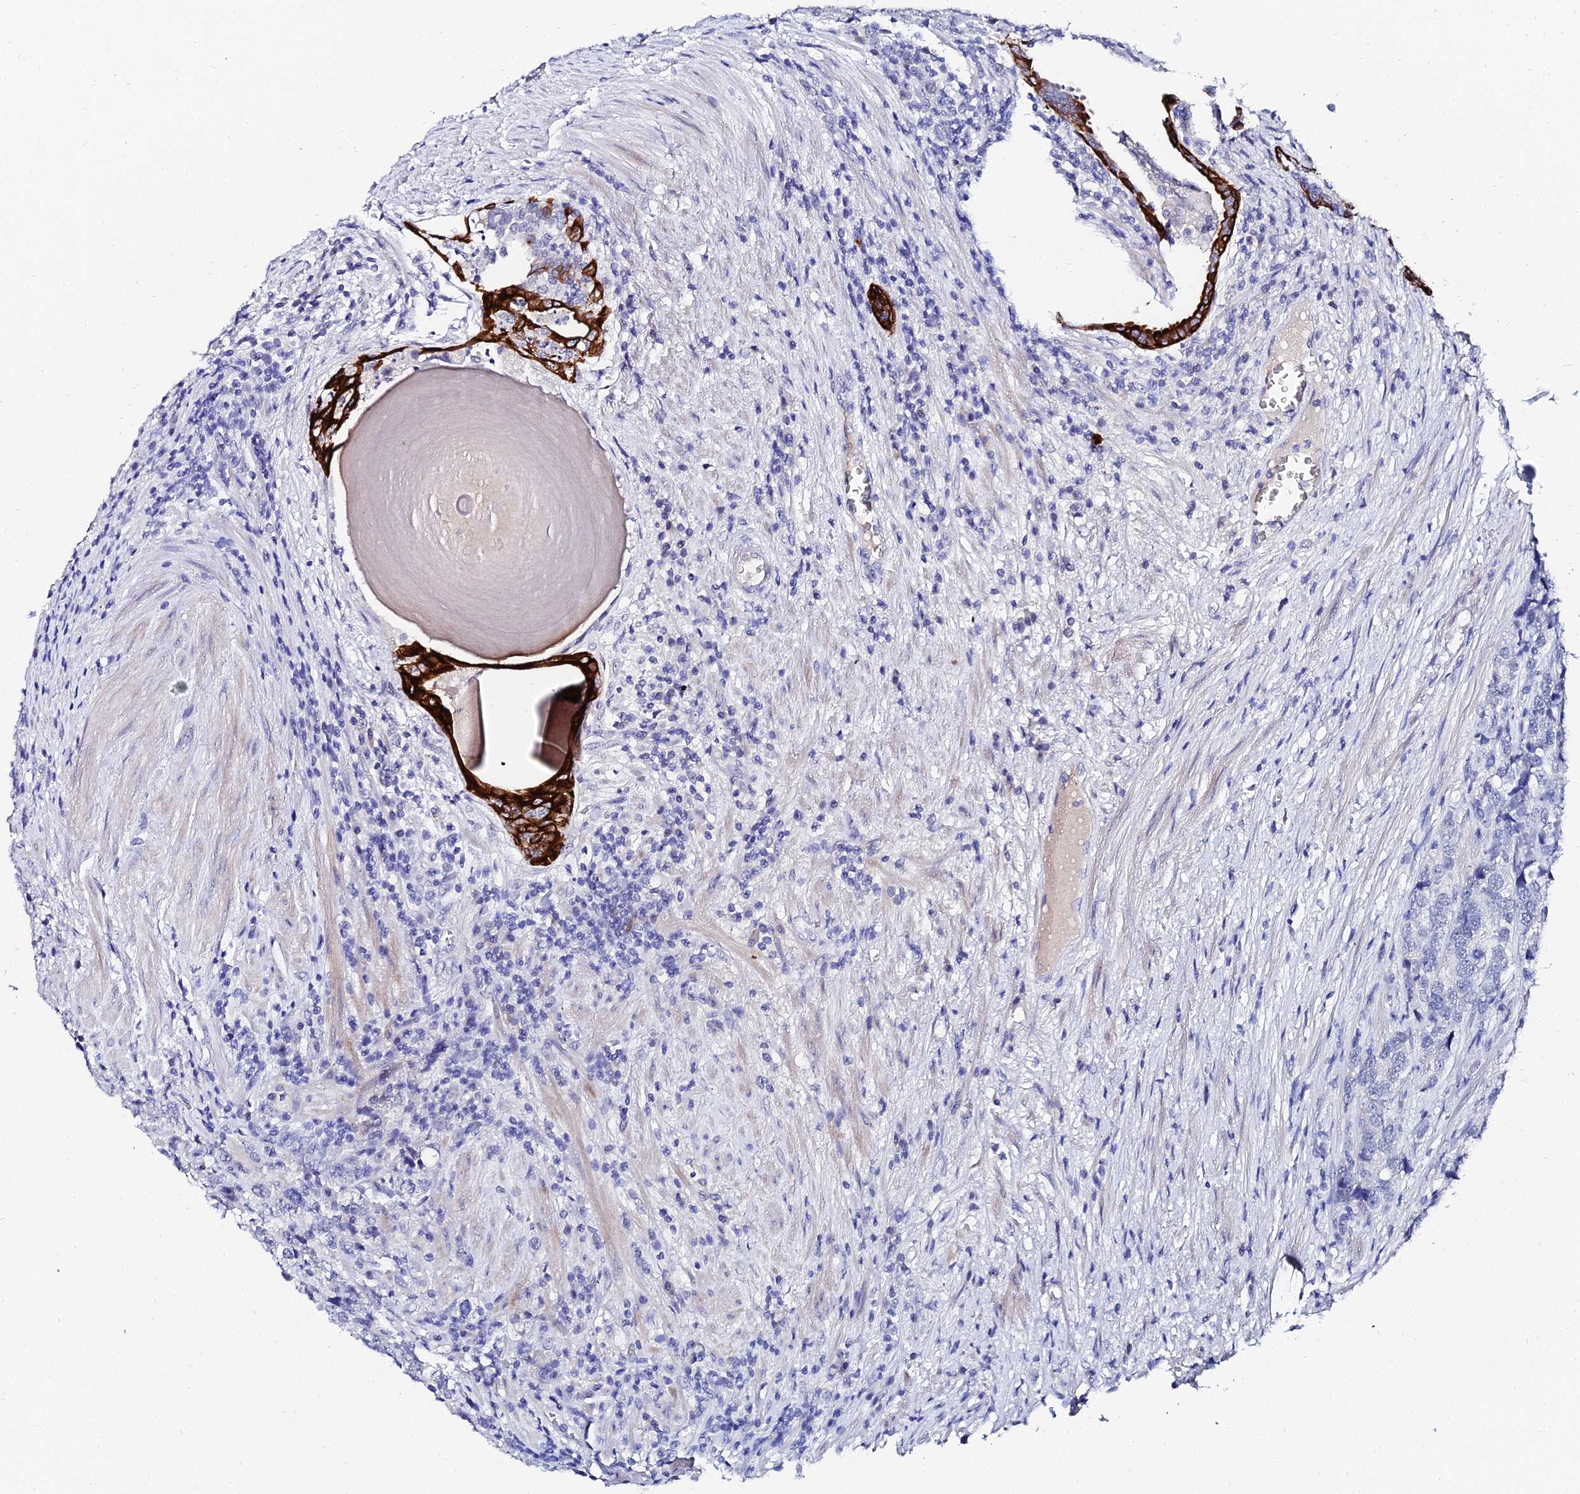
{"staining": {"intensity": "negative", "quantity": "none", "location": "none"}, "tissue": "prostate cancer", "cell_type": "Tumor cells", "image_type": "cancer", "snomed": [{"axis": "morphology", "description": "Adenocarcinoma, High grade"}, {"axis": "topography", "description": "Prostate"}], "caption": "Tumor cells show no significant protein expression in prostate cancer (adenocarcinoma (high-grade)).", "gene": "KRT17", "patient": {"sex": "male", "age": 71}}